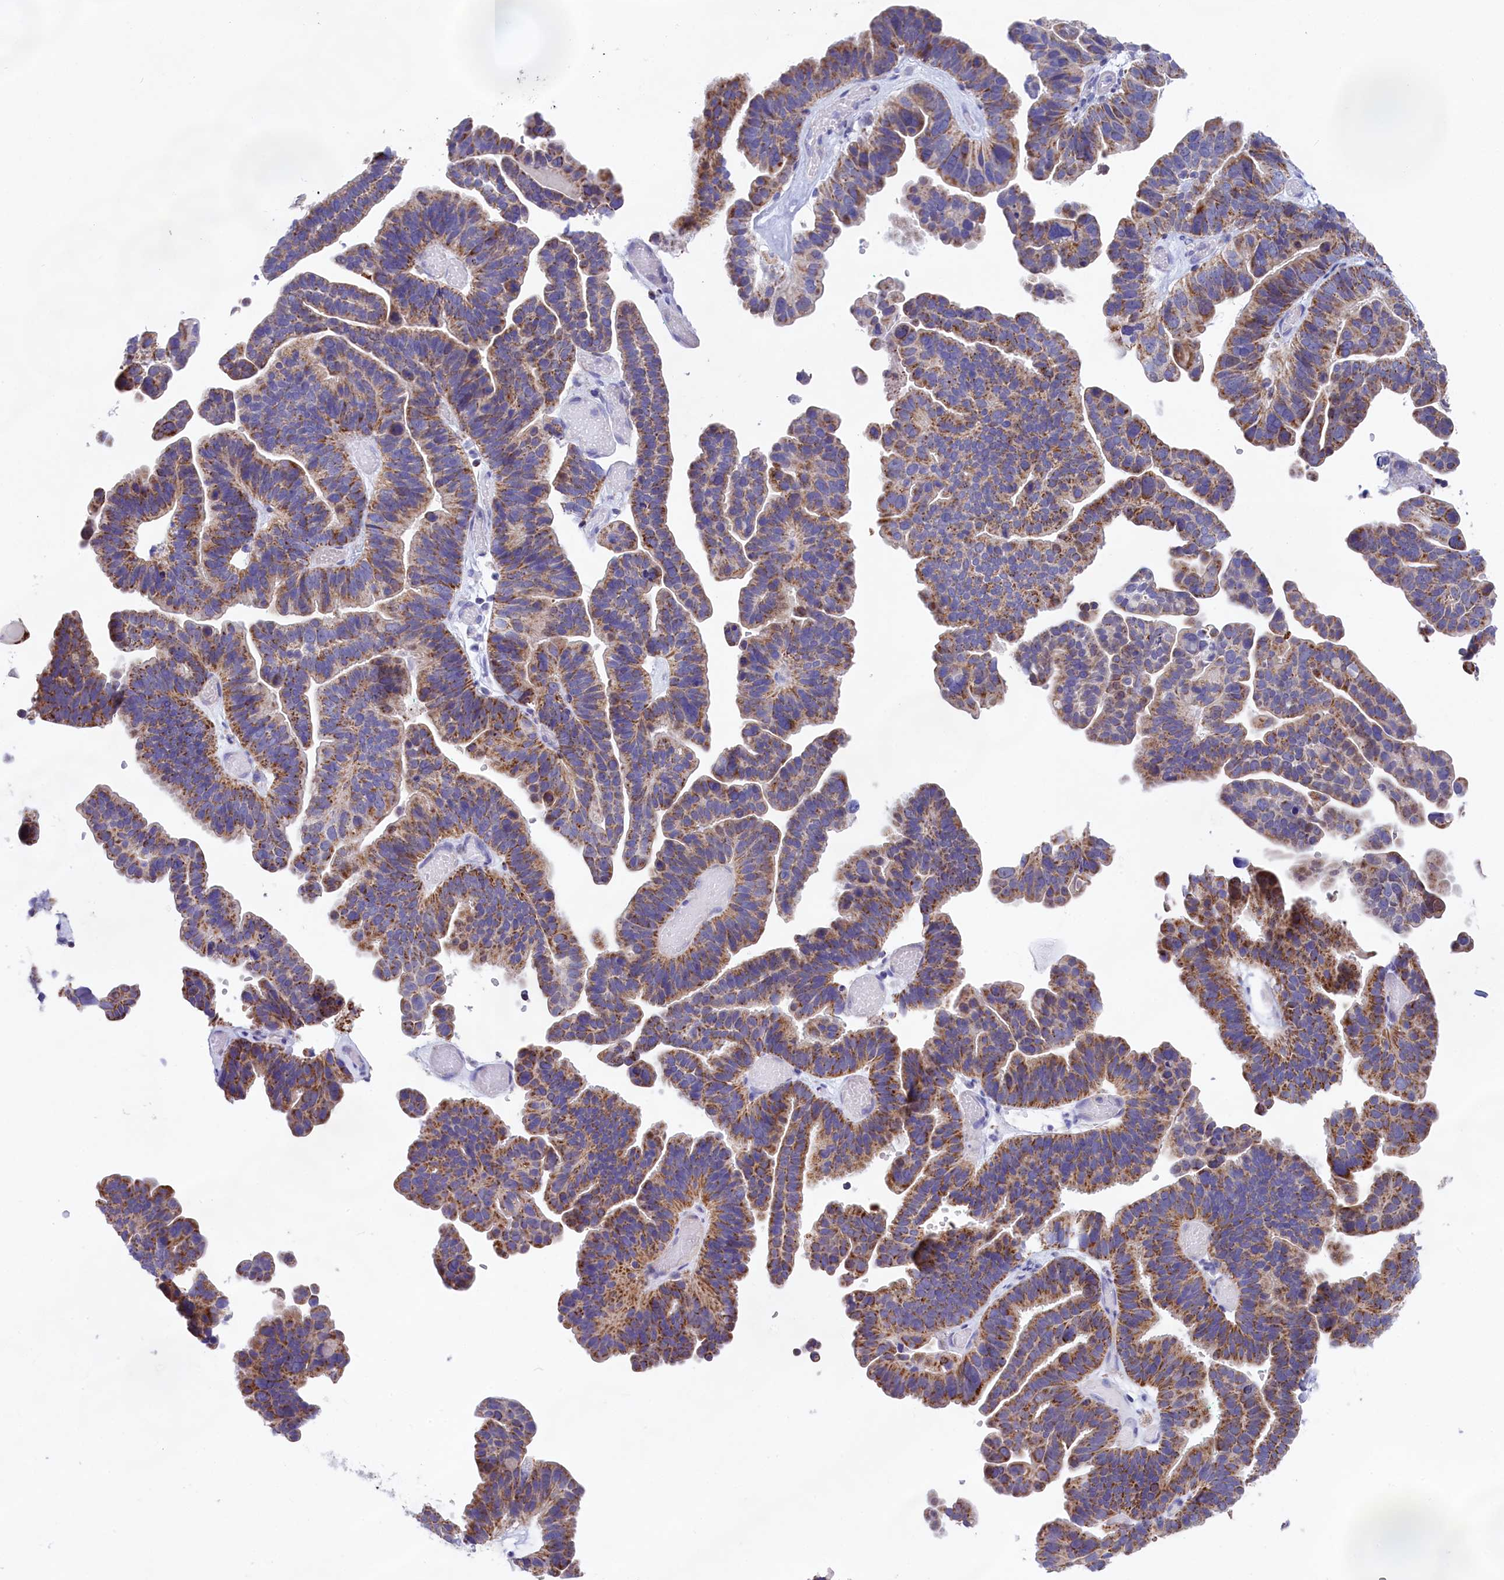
{"staining": {"intensity": "moderate", "quantity": ">75%", "location": "cytoplasmic/membranous"}, "tissue": "ovarian cancer", "cell_type": "Tumor cells", "image_type": "cancer", "snomed": [{"axis": "morphology", "description": "Cystadenocarcinoma, serous, NOS"}, {"axis": "topography", "description": "Ovary"}], "caption": "Tumor cells display medium levels of moderate cytoplasmic/membranous staining in about >75% of cells in human ovarian cancer. (DAB = brown stain, brightfield microscopy at high magnification).", "gene": "PRDM12", "patient": {"sex": "female", "age": 56}}